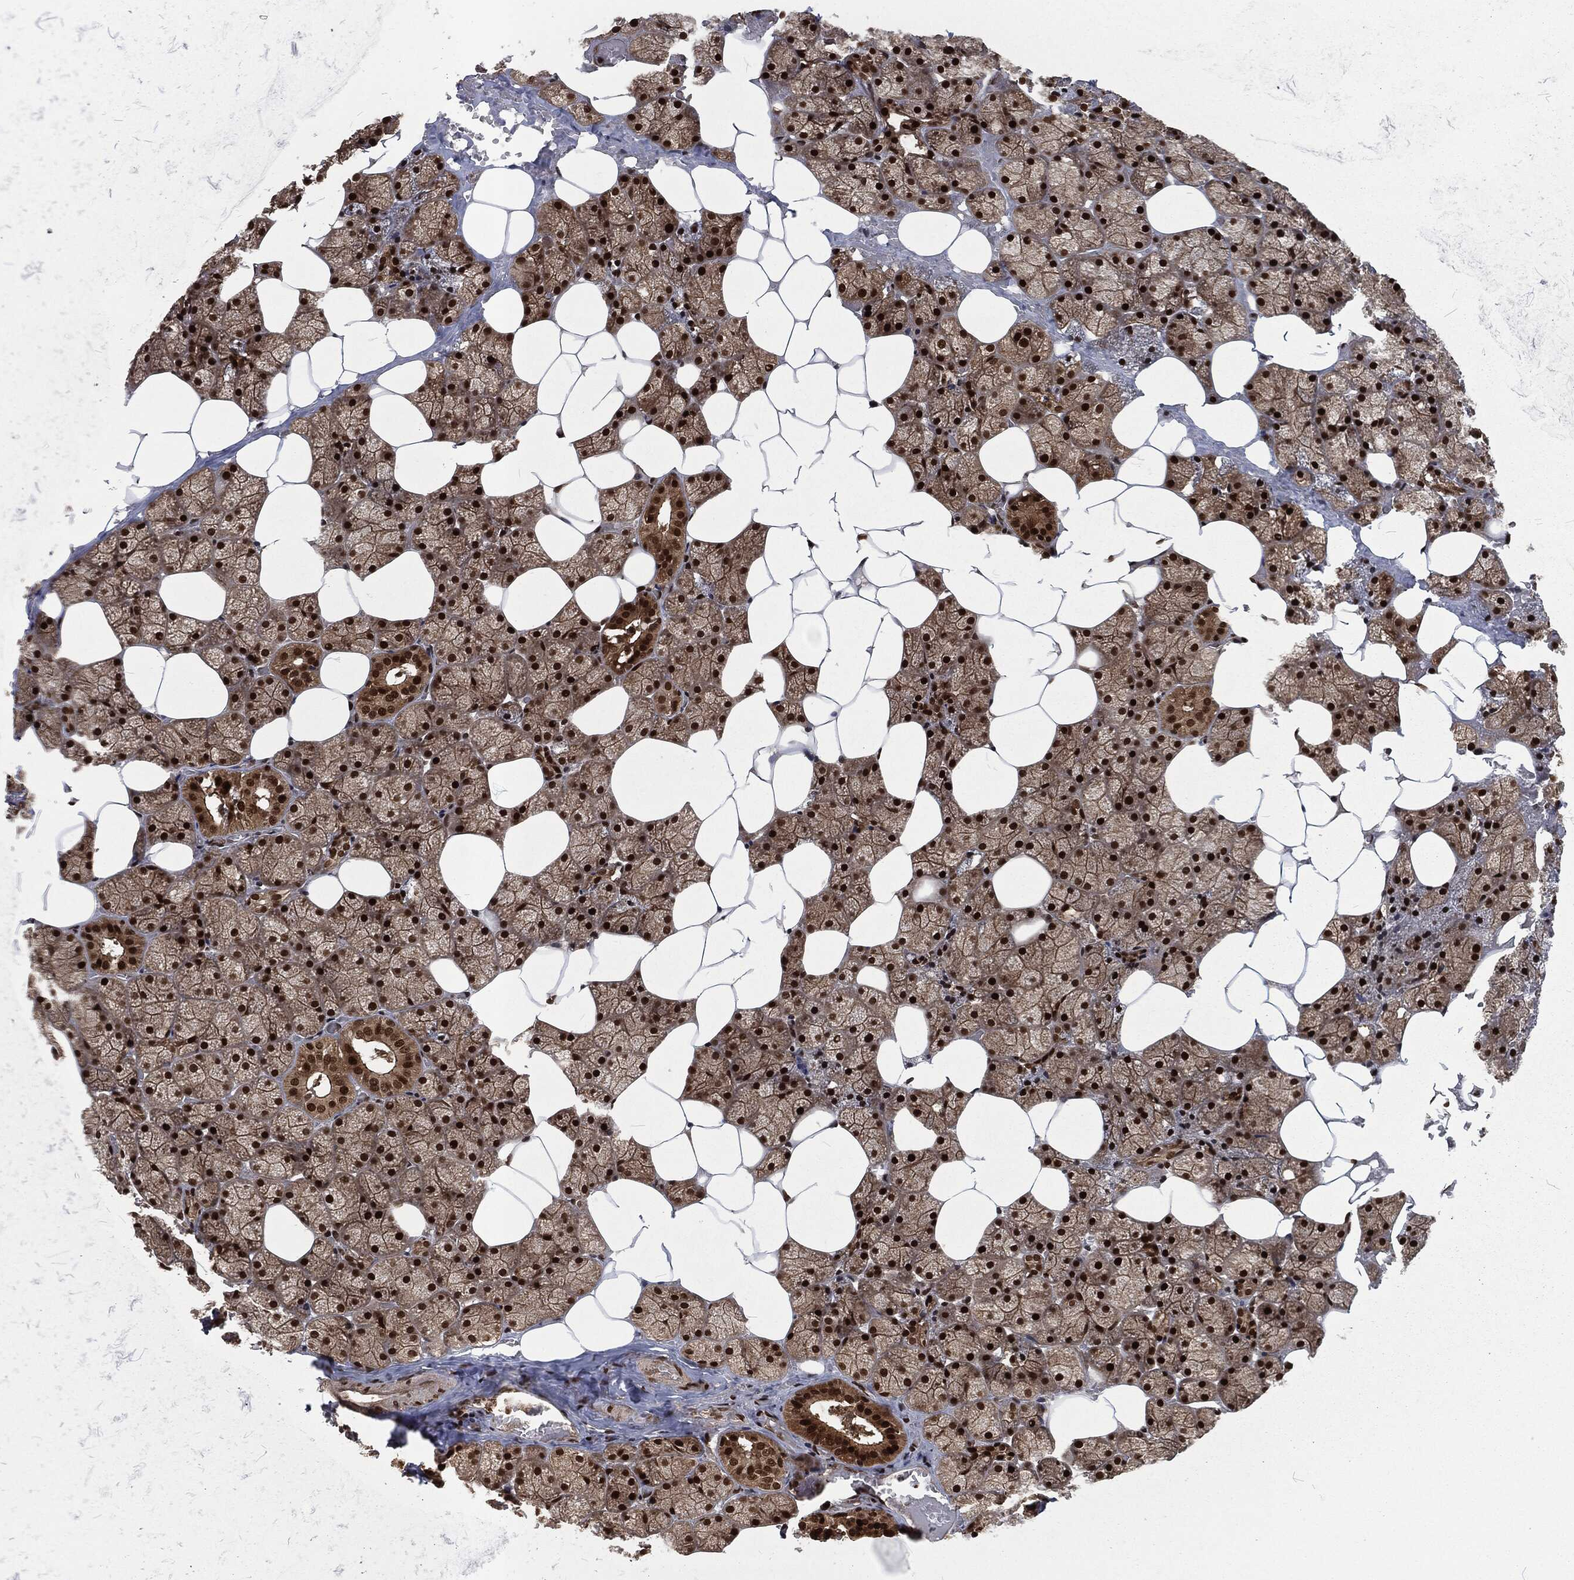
{"staining": {"intensity": "strong", "quantity": ">75%", "location": "nuclear"}, "tissue": "salivary gland", "cell_type": "Glandular cells", "image_type": "normal", "snomed": [{"axis": "morphology", "description": "Normal tissue, NOS"}, {"axis": "topography", "description": "Salivary gland"}], "caption": "Protein staining shows strong nuclear staining in about >75% of glandular cells in normal salivary gland. The protein is stained brown, and the nuclei are stained in blue (DAB IHC with brightfield microscopy, high magnification).", "gene": "NGRN", "patient": {"sex": "male", "age": 38}}